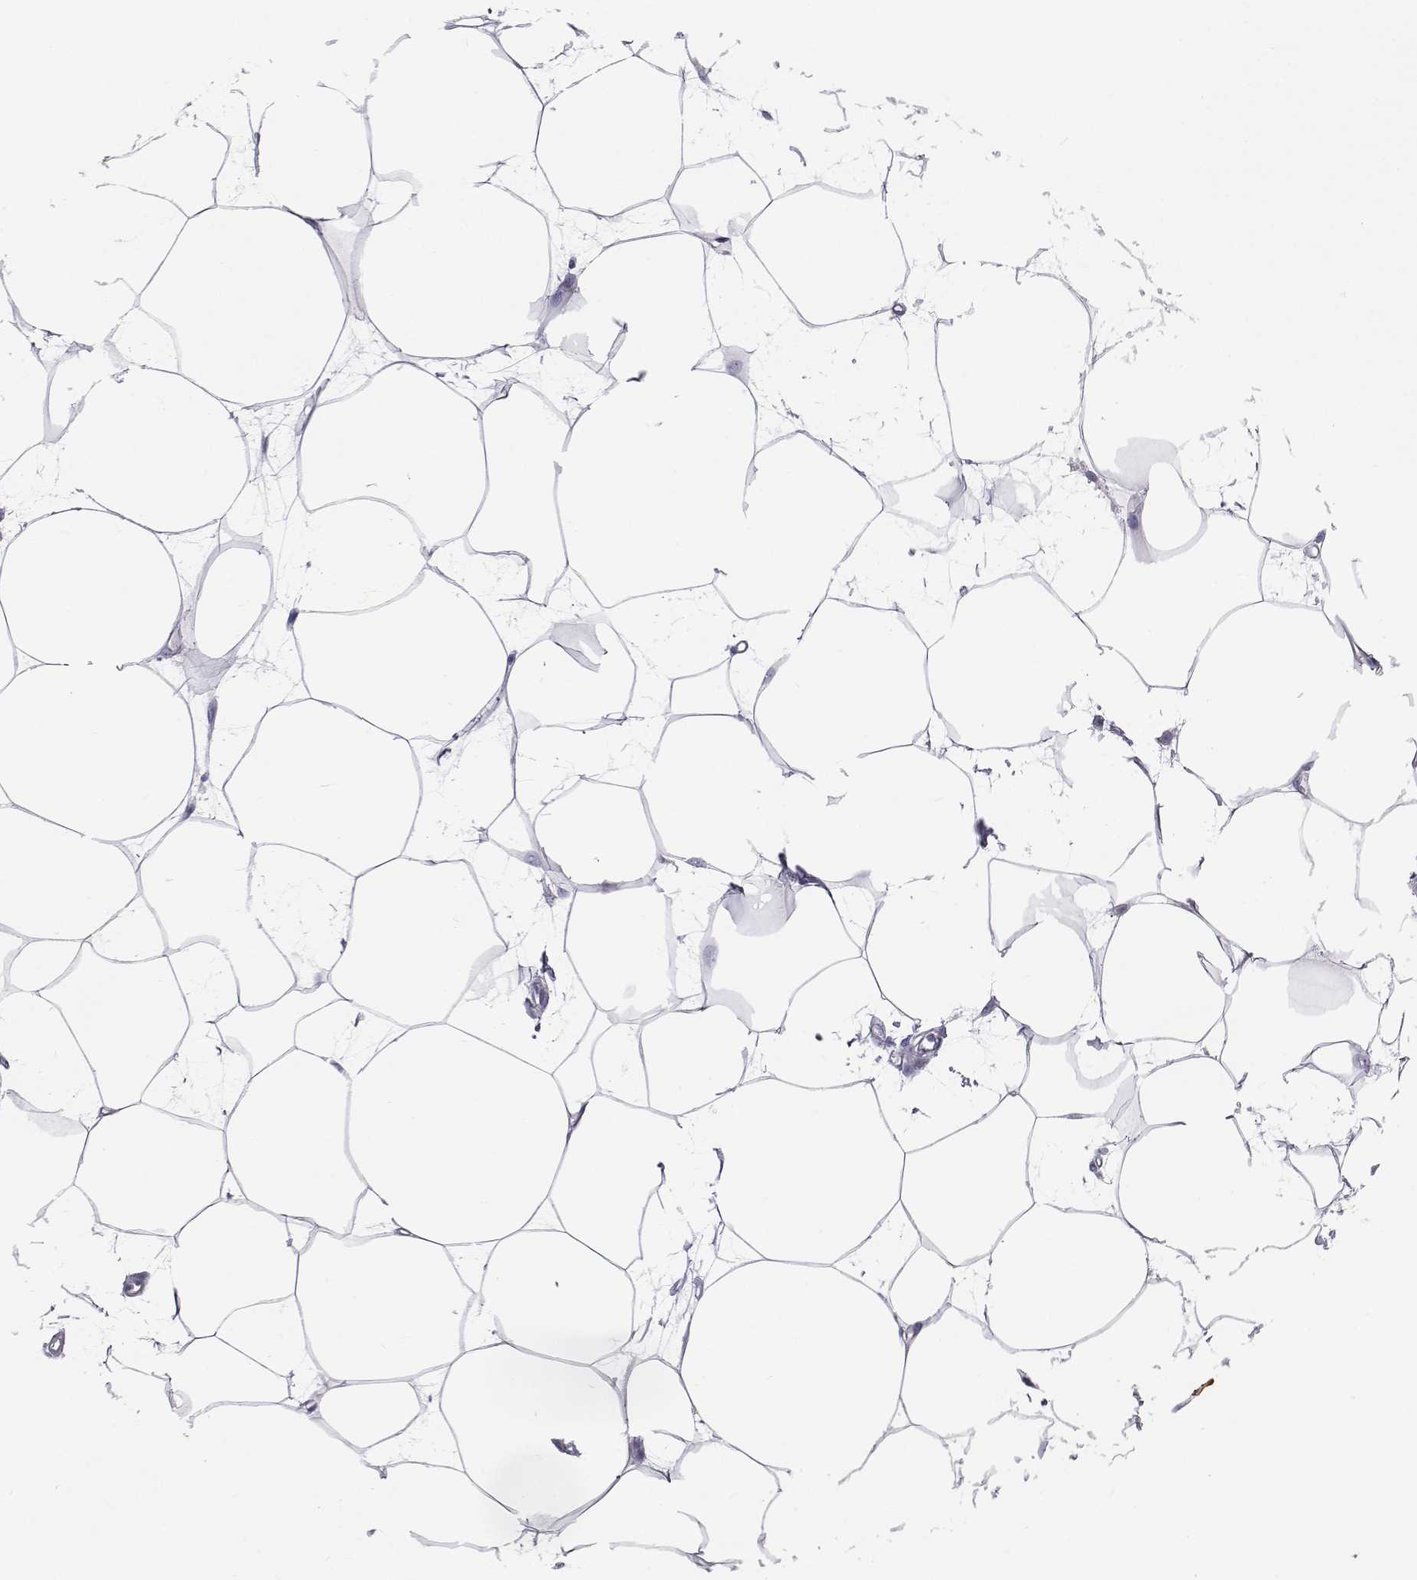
{"staining": {"intensity": "negative", "quantity": "none", "location": "none"}, "tissue": "breast", "cell_type": "Adipocytes", "image_type": "normal", "snomed": [{"axis": "morphology", "description": "Normal tissue, NOS"}, {"axis": "topography", "description": "Breast"}], "caption": "Immunohistochemistry (IHC) photomicrograph of normal human breast stained for a protein (brown), which reveals no positivity in adipocytes.", "gene": "CHST14", "patient": {"sex": "female", "age": 45}}